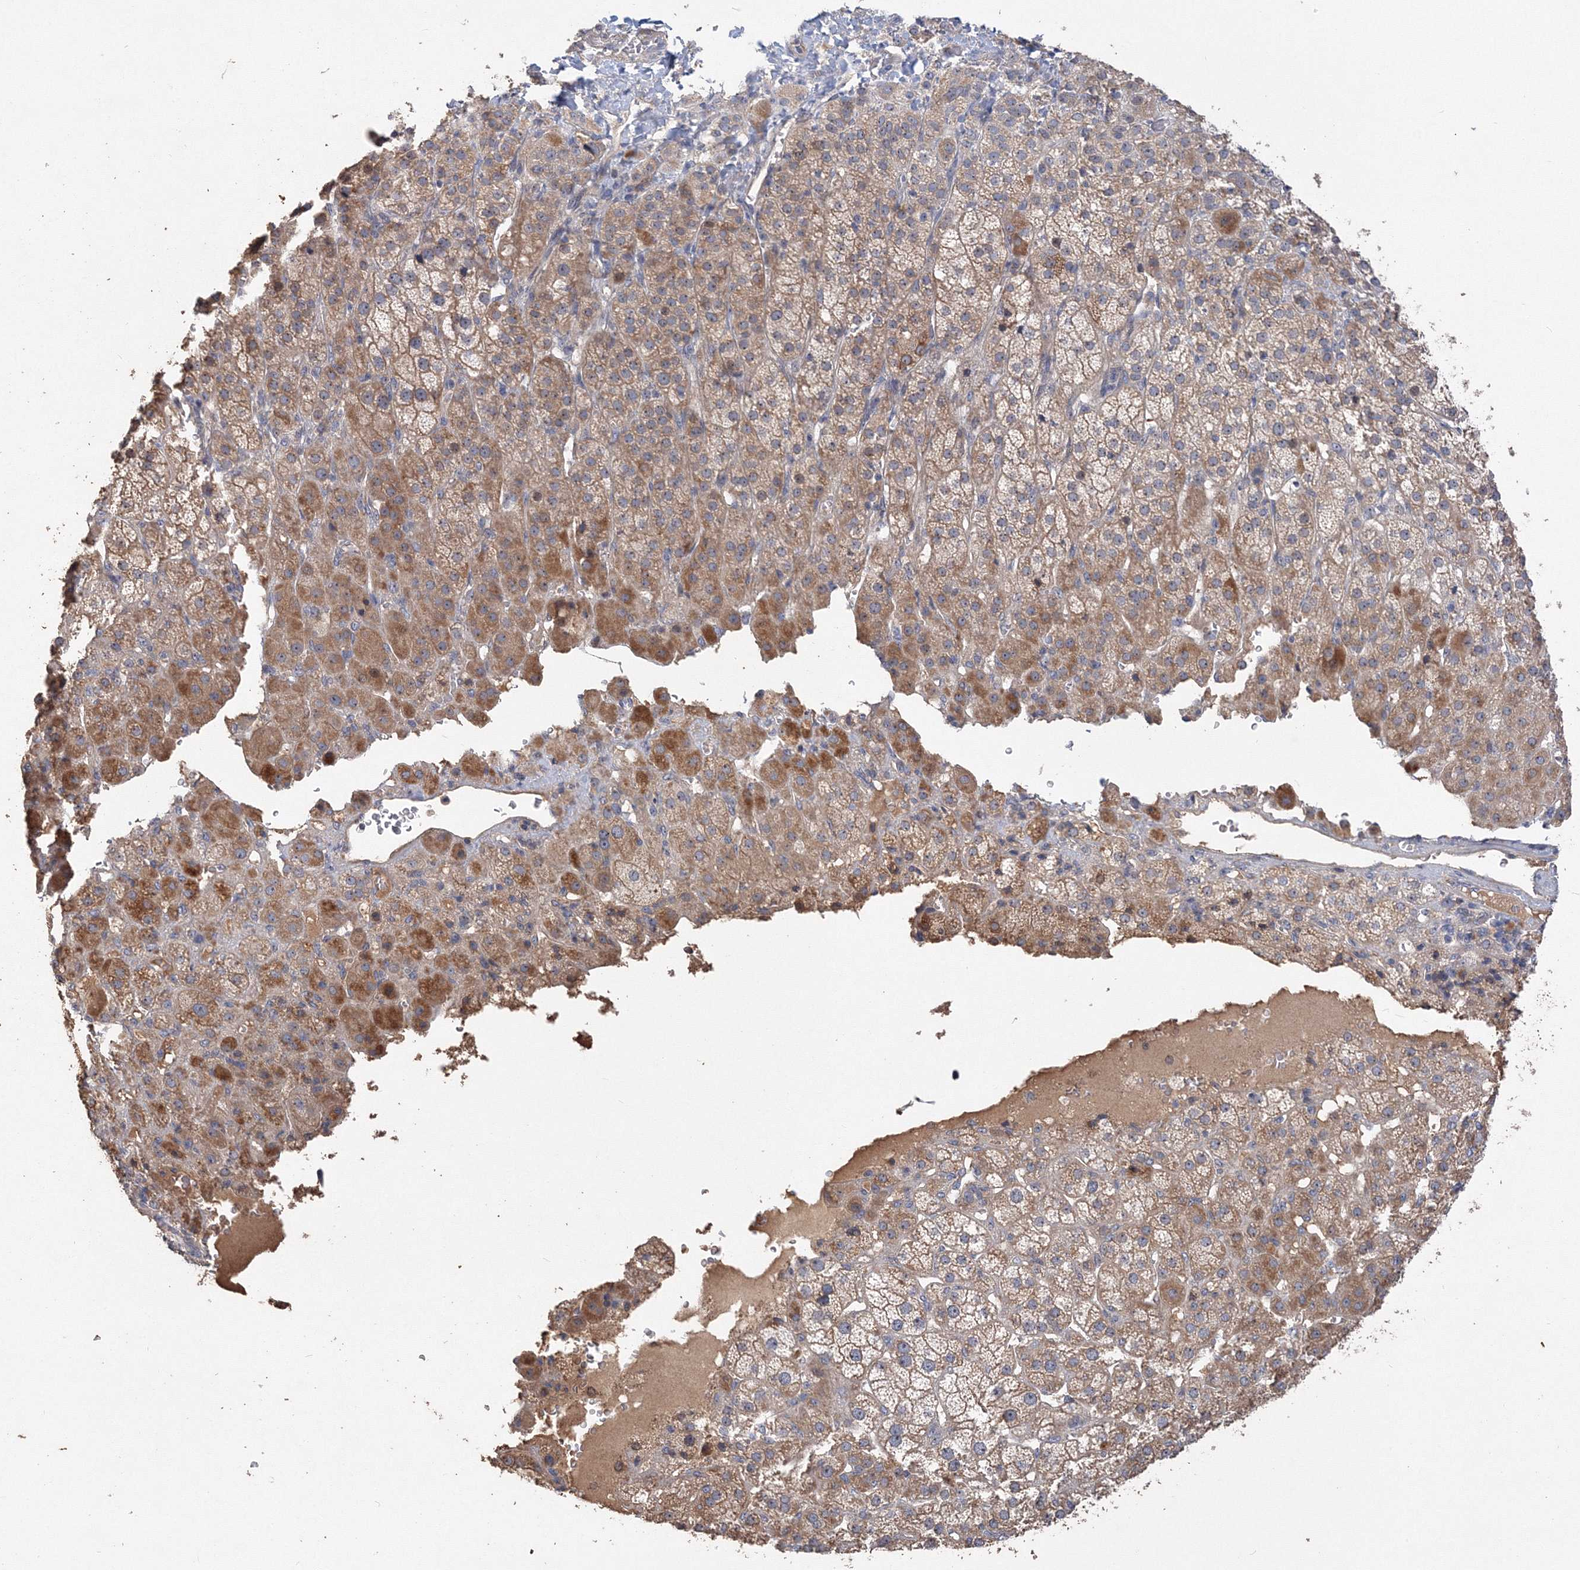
{"staining": {"intensity": "moderate", "quantity": ">75%", "location": "cytoplasmic/membranous"}, "tissue": "adrenal gland", "cell_type": "Glandular cells", "image_type": "normal", "snomed": [{"axis": "morphology", "description": "Normal tissue, NOS"}, {"axis": "topography", "description": "Adrenal gland"}], "caption": "Normal adrenal gland shows moderate cytoplasmic/membranous positivity in approximately >75% of glandular cells, visualized by immunohistochemistry.", "gene": "GRINA", "patient": {"sex": "female", "age": 57}}